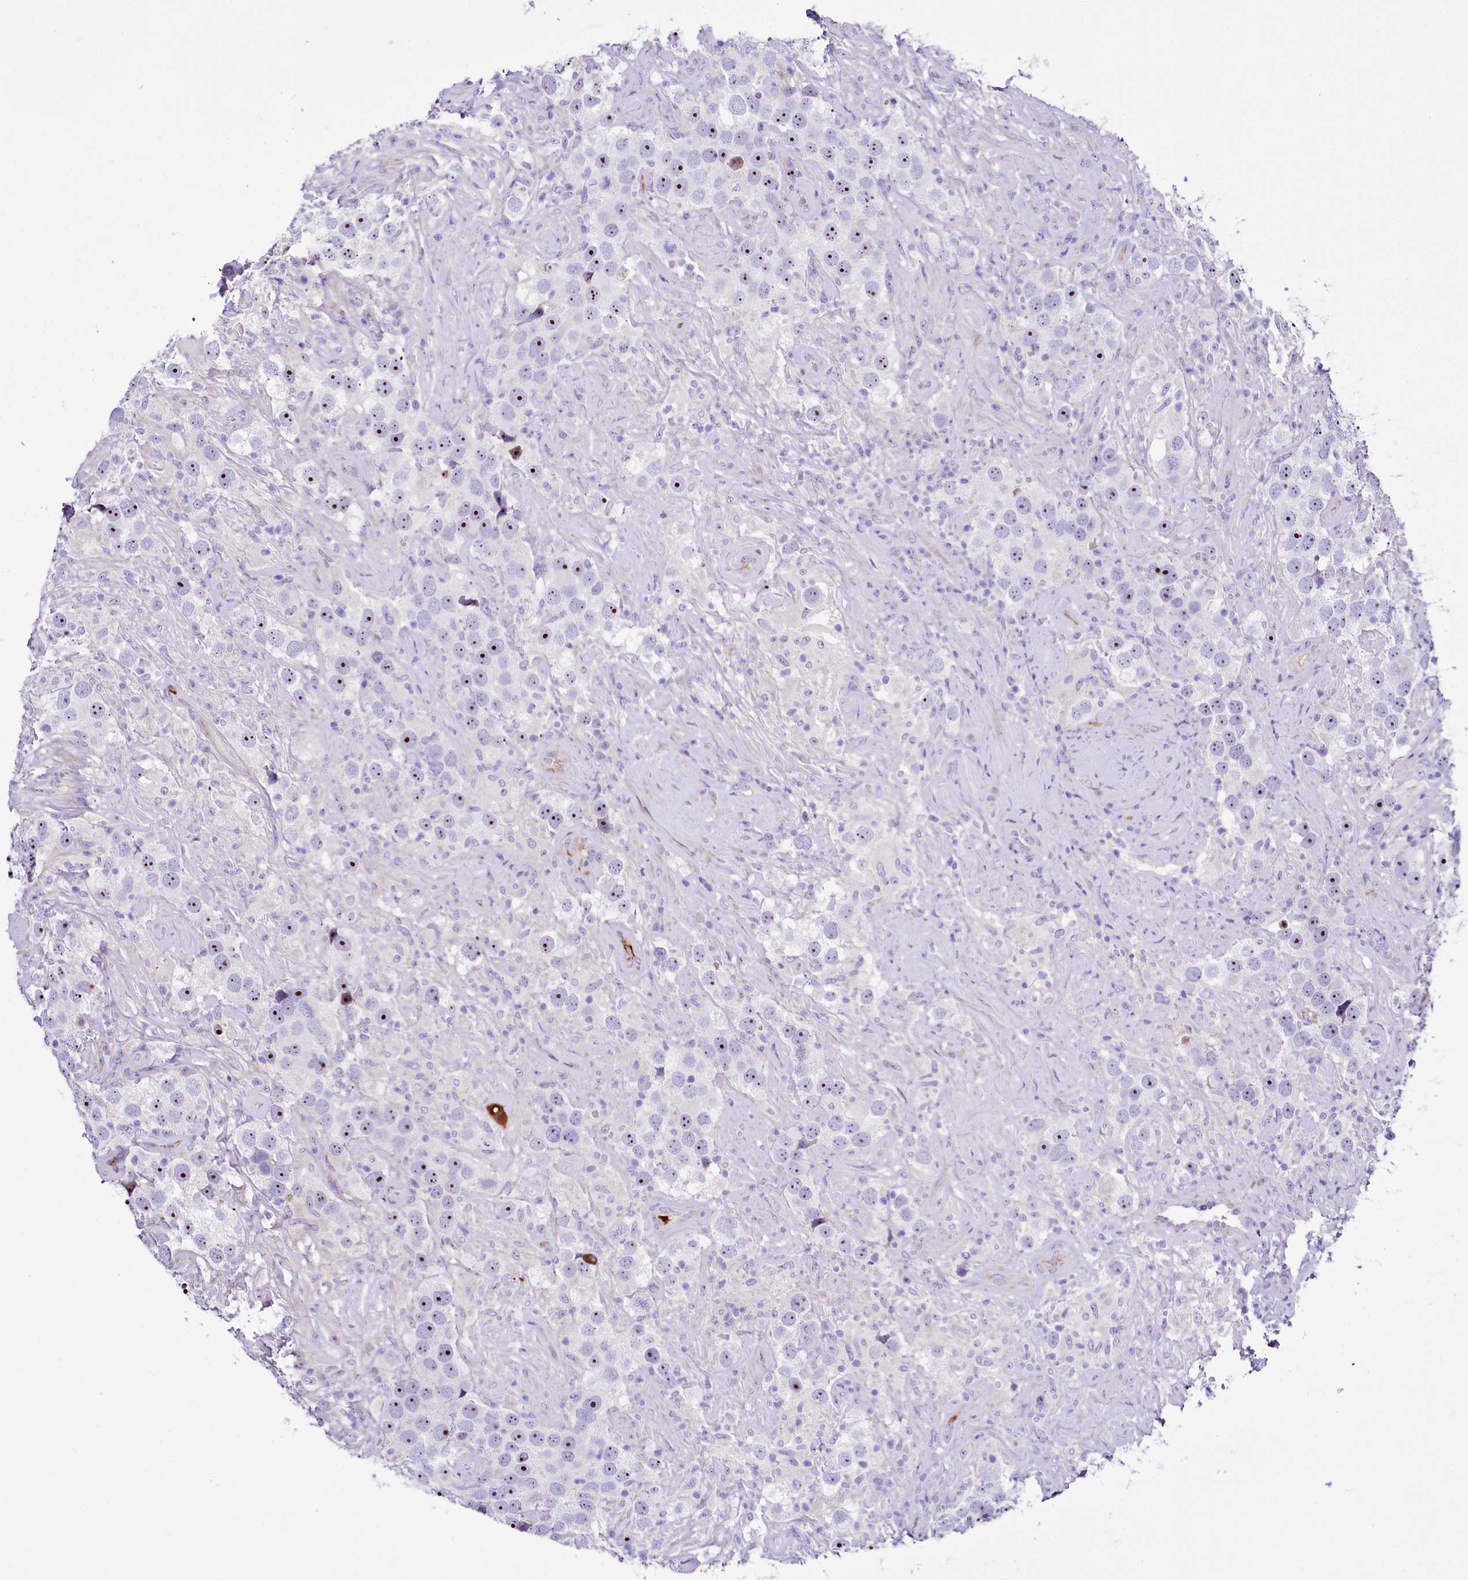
{"staining": {"intensity": "strong", "quantity": ">75%", "location": "nuclear"}, "tissue": "testis cancer", "cell_type": "Tumor cells", "image_type": "cancer", "snomed": [{"axis": "morphology", "description": "Seminoma, NOS"}, {"axis": "topography", "description": "Testis"}], "caption": "Human testis seminoma stained for a protein (brown) displays strong nuclear positive staining in about >75% of tumor cells.", "gene": "SH3TC2", "patient": {"sex": "male", "age": 49}}